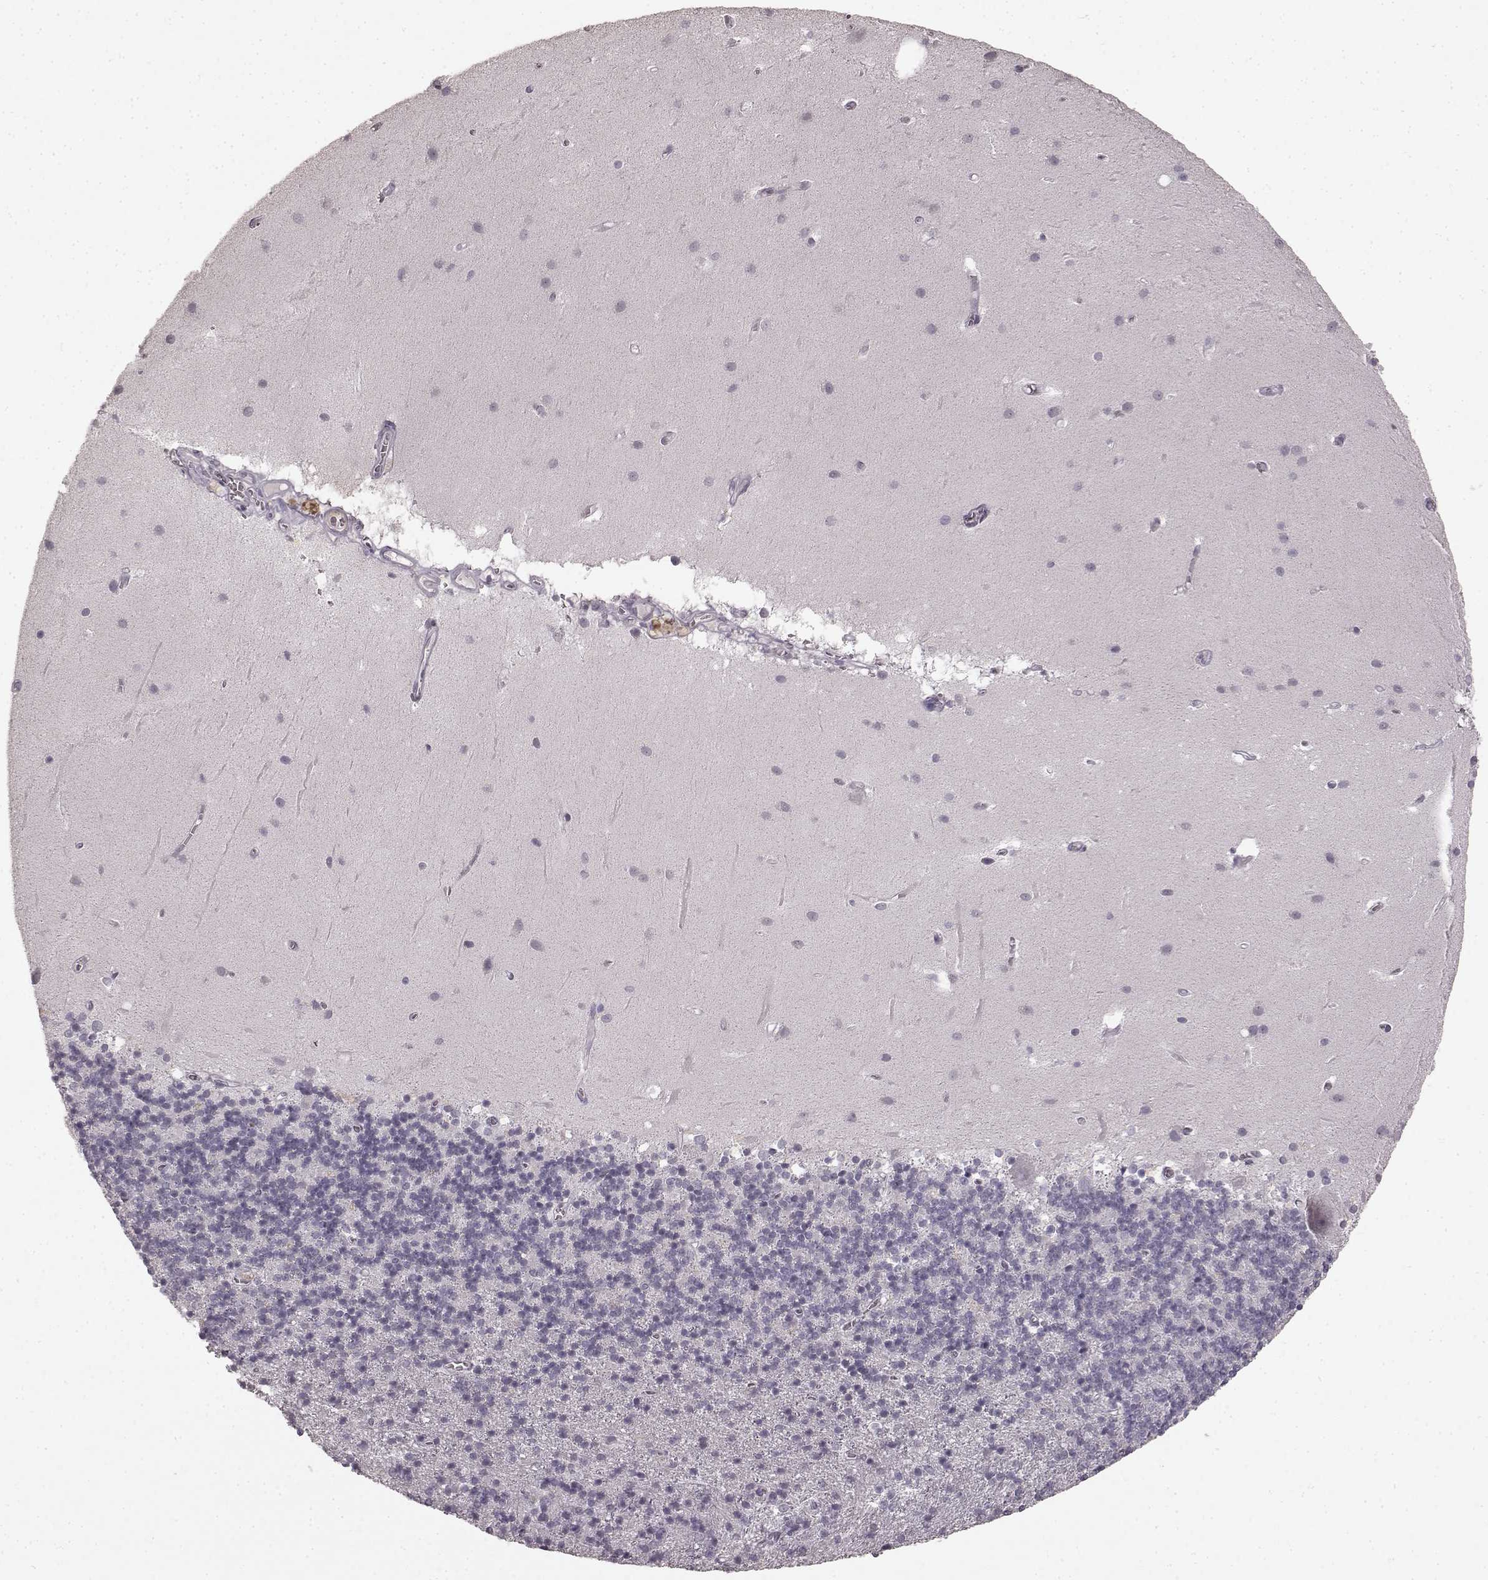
{"staining": {"intensity": "negative", "quantity": "none", "location": "none"}, "tissue": "cerebellum", "cell_type": "Cells in granular layer", "image_type": "normal", "snomed": [{"axis": "morphology", "description": "Normal tissue, NOS"}, {"axis": "topography", "description": "Cerebellum"}], "caption": "Cells in granular layer show no significant staining in benign cerebellum. Brightfield microscopy of immunohistochemistry stained with DAB (brown) and hematoxylin (blue), captured at high magnification.", "gene": "CCNA2", "patient": {"sex": "male", "age": 70}}